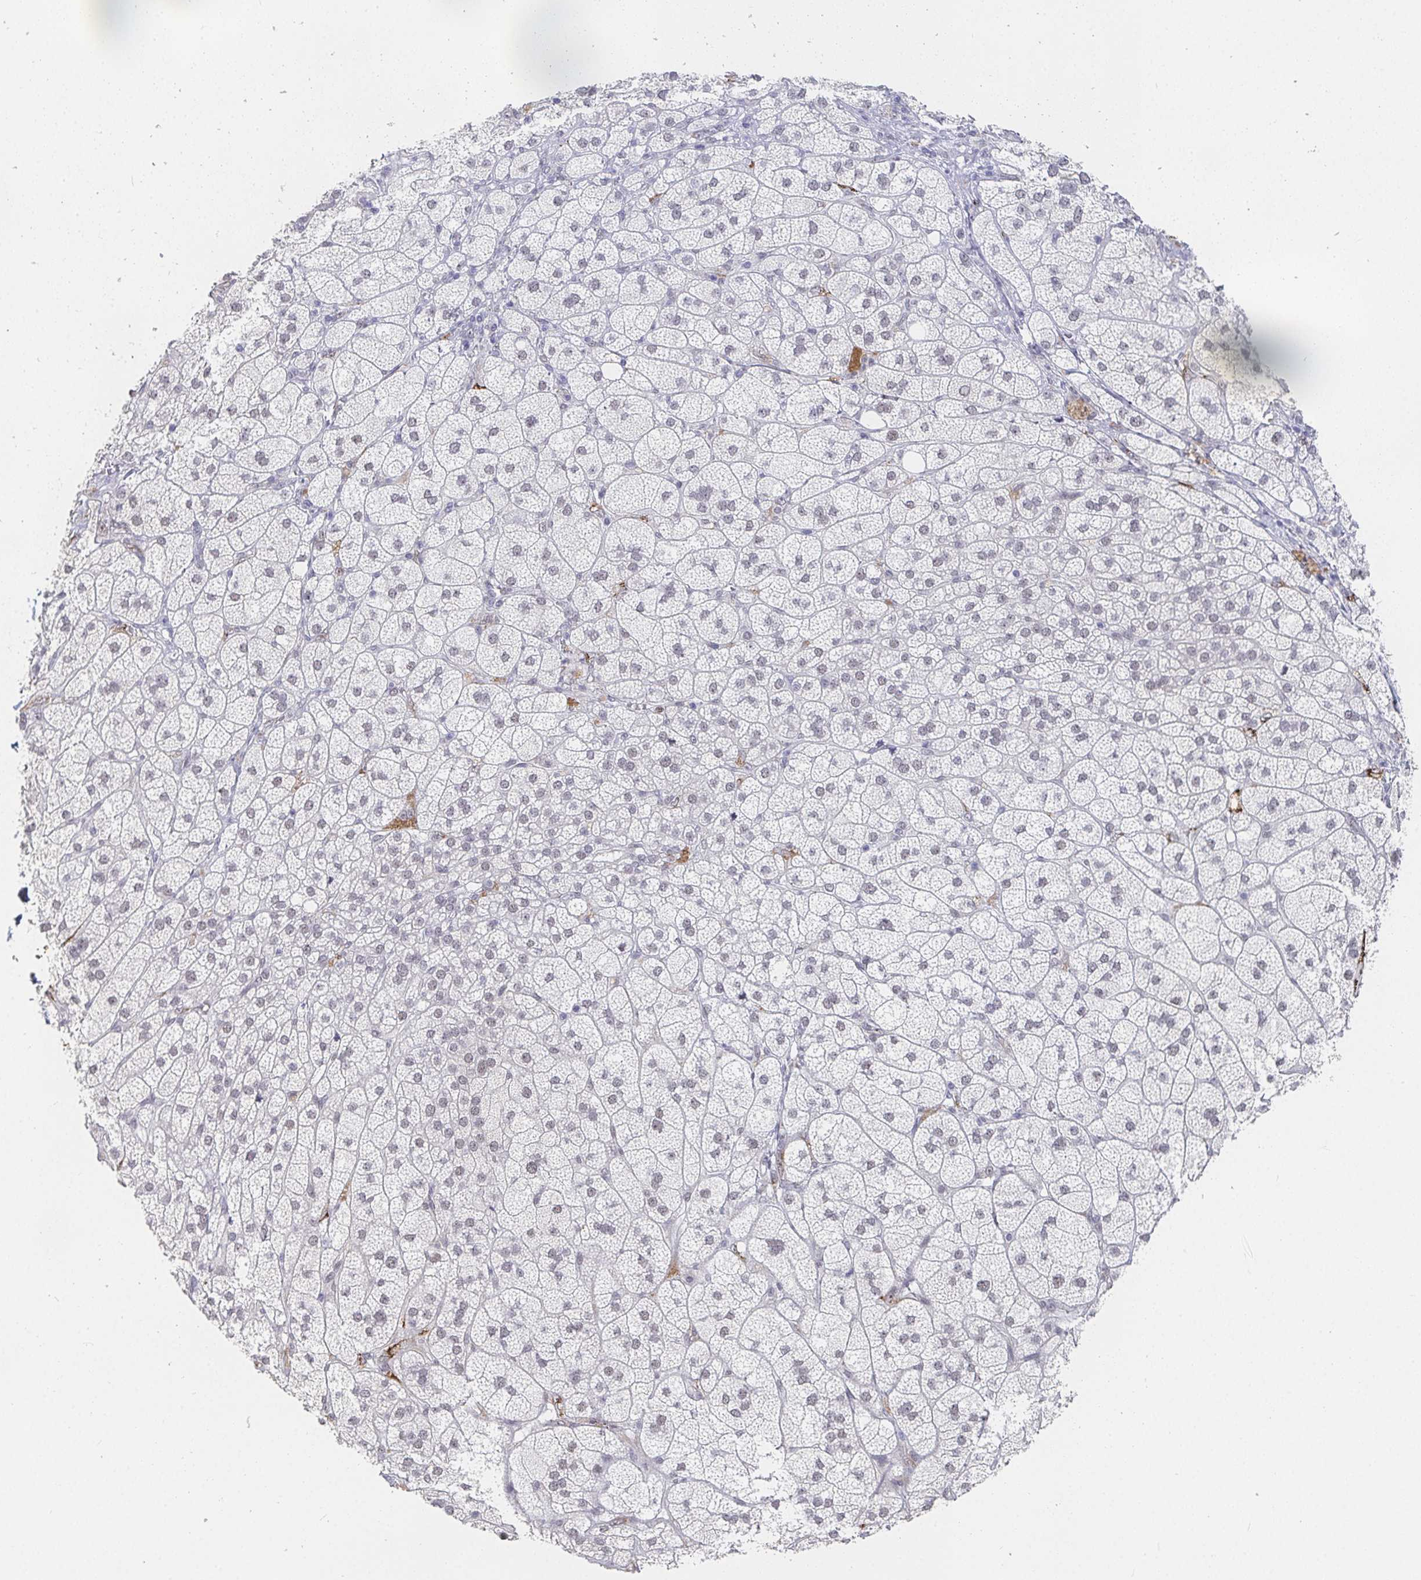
{"staining": {"intensity": "weak", "quantity": "25%-75%", "location": "cytoplasmic/membranous,nuclear"}, "tissue": "adrenal gland", "cell_type": "Glandular cells", "image_type": "normal", "snomed": [{"axis": "morphology", "description": "Normal tissue, NOS"}, {"axis": "topography", "description": "Adrenal gland"}], "caption": "Glandular cells exhibit weak cytoplasmic/membranous,nuclear staining in about 25%-75% of cells in unremarkable adrenal gland.", "gene": "RCOR1", "patient": {"sex": "female", "age": 60}}